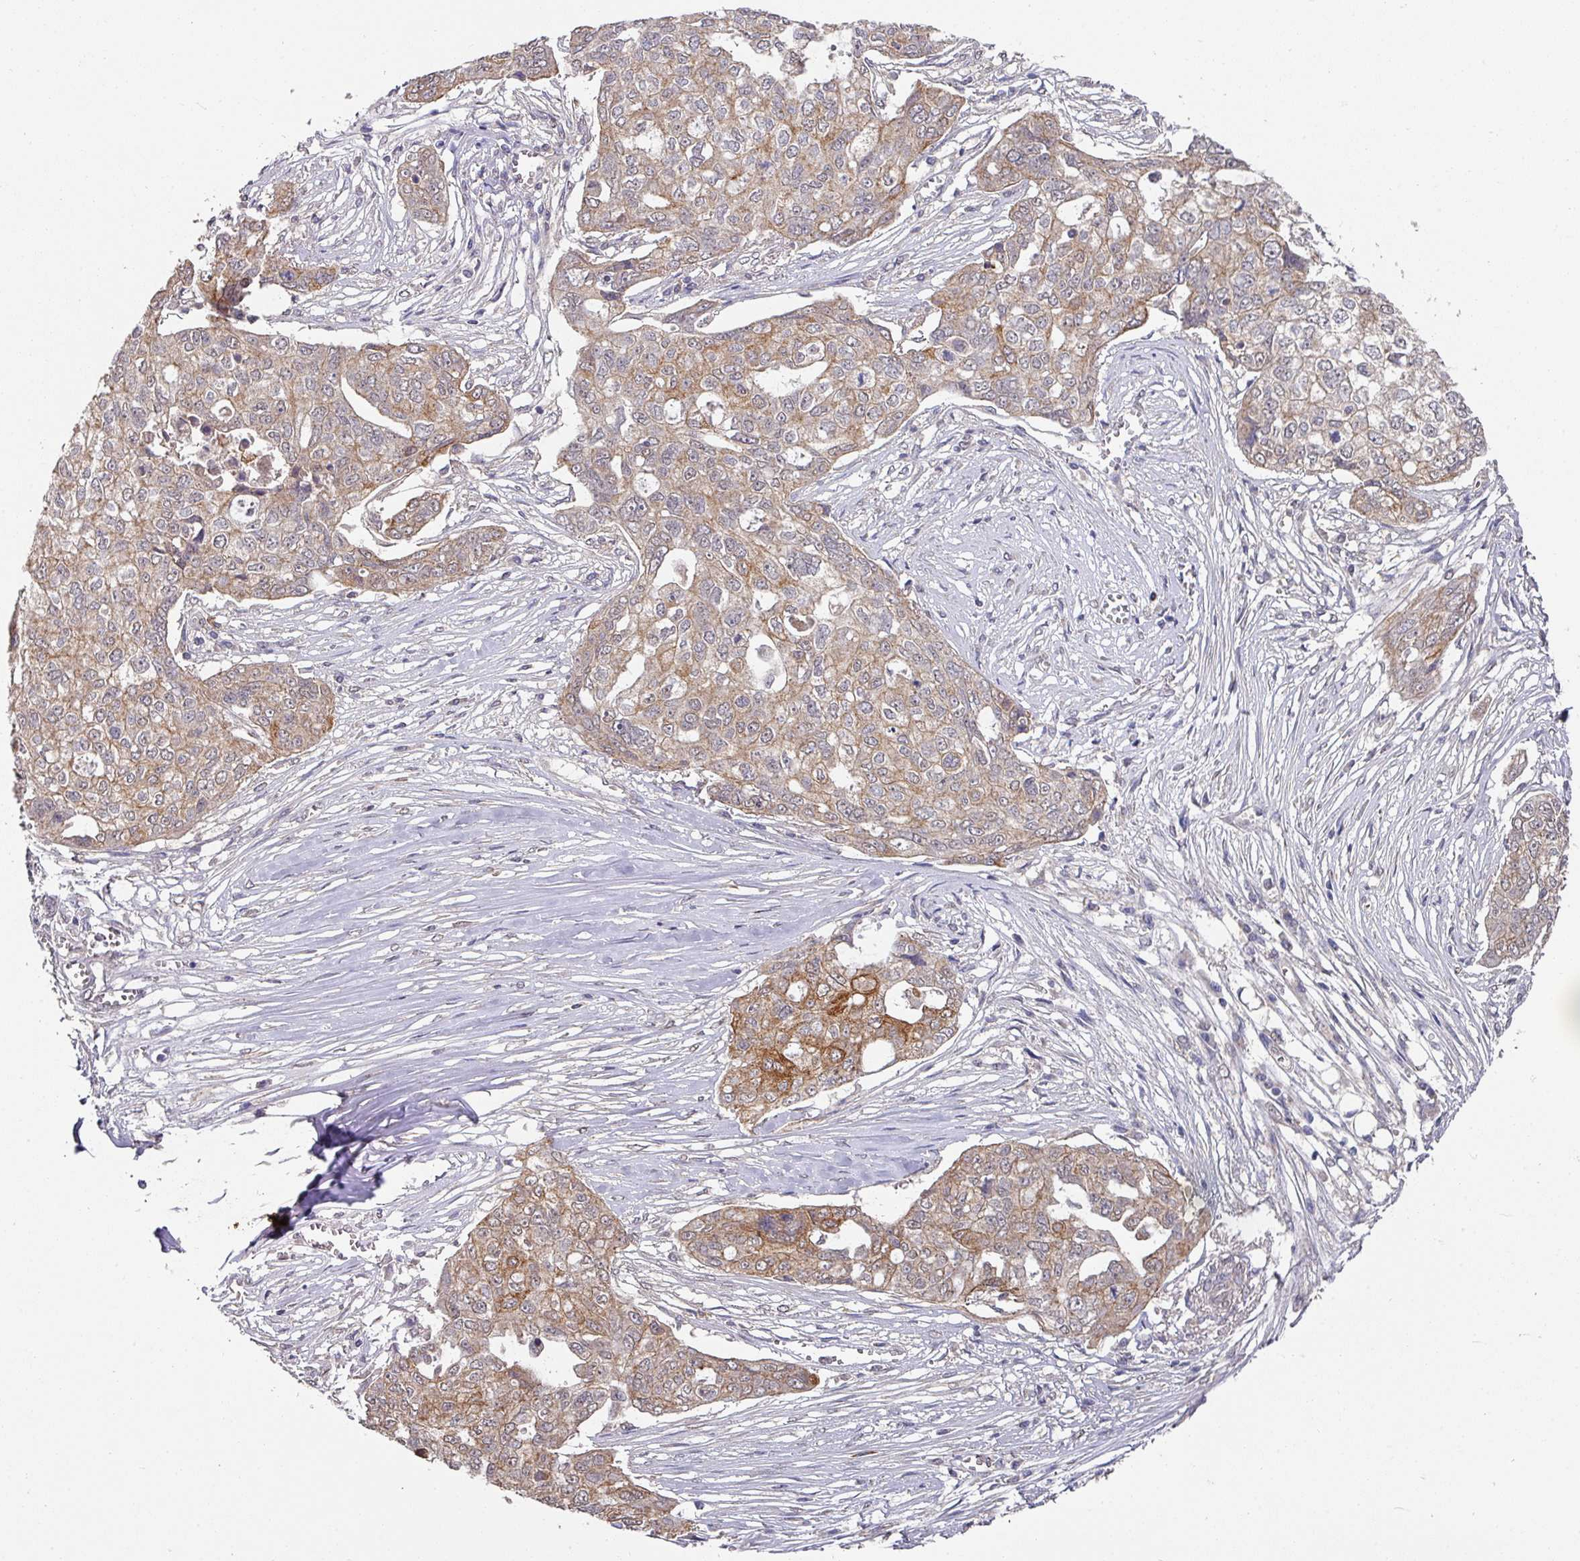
{"staining": {"intensity": "moderate", "quantity": "25%-75%", "location": "cytoplasmic/membranous"}, "tissue": "ovarian cancer", "cell_type": "Tumor cells", "image_type": "cancer", "snomed": [{"axis": "morphology", "description": "Carcinoma, endometroid"}, {"axis": "topography", "description": "Ovary"}], "caption": "Human endometroid carcinoma (ovarian) stained for a protein (brown) reveals moderate cytoplasmic/membranous positive expression in approximately 25%-75% of tumor cells.", "gene": "EXTL3", "patient": {"sex": "female", "age": 70}}